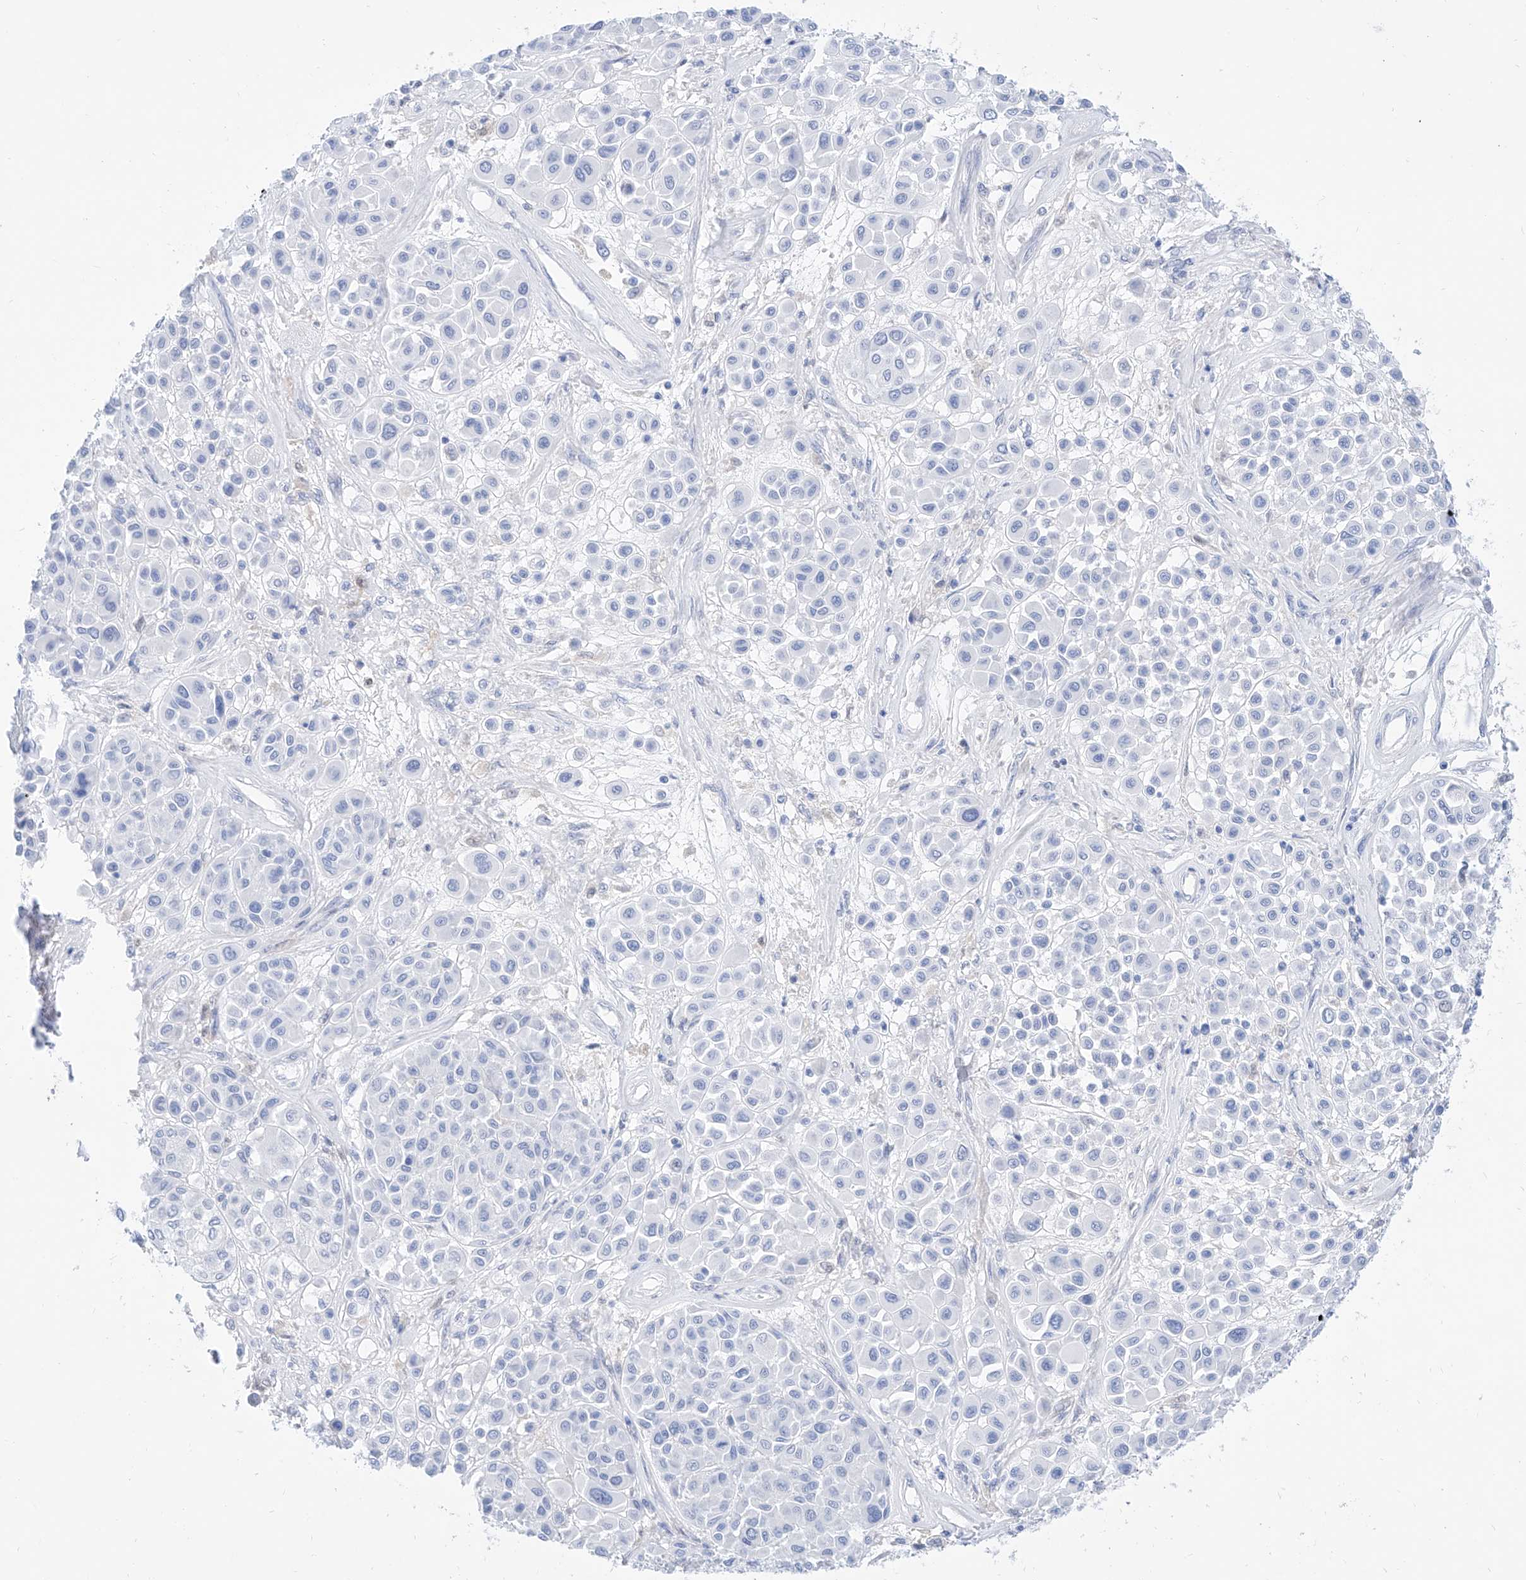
{"staining": {"intensity": "negative", "quantity": "none", "location": "none"}, "tissue": "melanoma", "cell_type": "Tumor cells", "image_type": "cancer", "snomed": [{"axis": "morphology", "description": "Malignant melanoma, Metastatic site"}, {"axis": "topography", "description": "Soft tissue"}], "caption": "Immunohistochemistry (IHC) of human melanoma displays no positivity in tumor cells. Brightfield microscopy of immunohistochemistry (IHC) stained with DAB (3,3'-diaminobenzidine) (brown) and hematoxylin (blue), captured at high magnification.", "gene": "PDXK", "patient": {"sex": "male", "age": 41}}